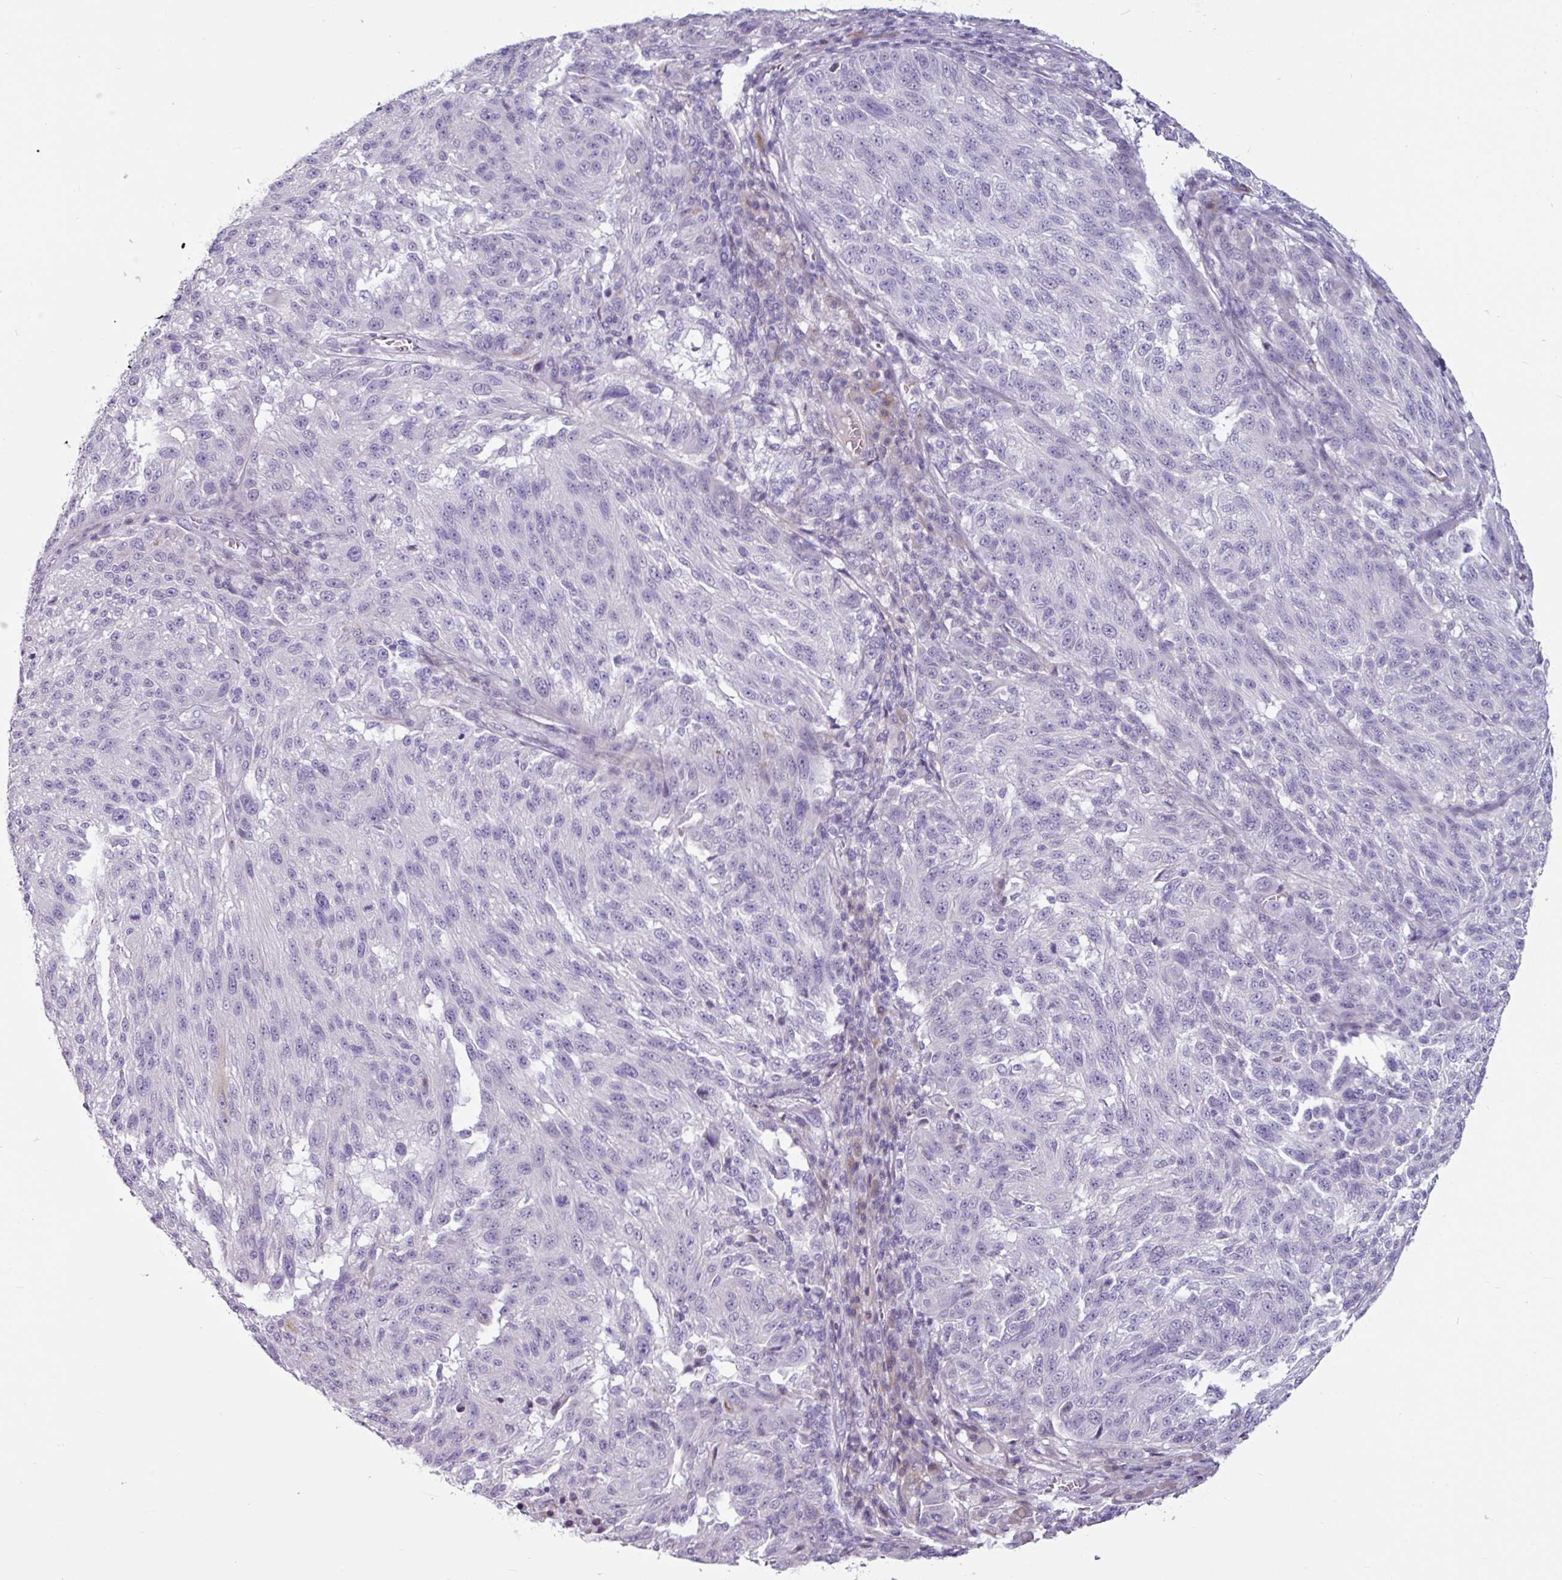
{"staining": {"intensity": "negative", "quantity": "none", "location": "none"}, "tissue": "melanoma", "cell_type": "Tumor cells", "image_type": "cancer", "snomed": [{"axis": "morphology", "description": "Malignant melanoma, NOS"}, {"axis": "topography", "description": "Skin"}], "caption": "IHC histopathology image of neoplastic tissue: malignant melanoma stained with DAB shows no significant protein positivity in tumor cells.", "gene": "CLCA1", "patient": {"sex": "male", "age": 53}}